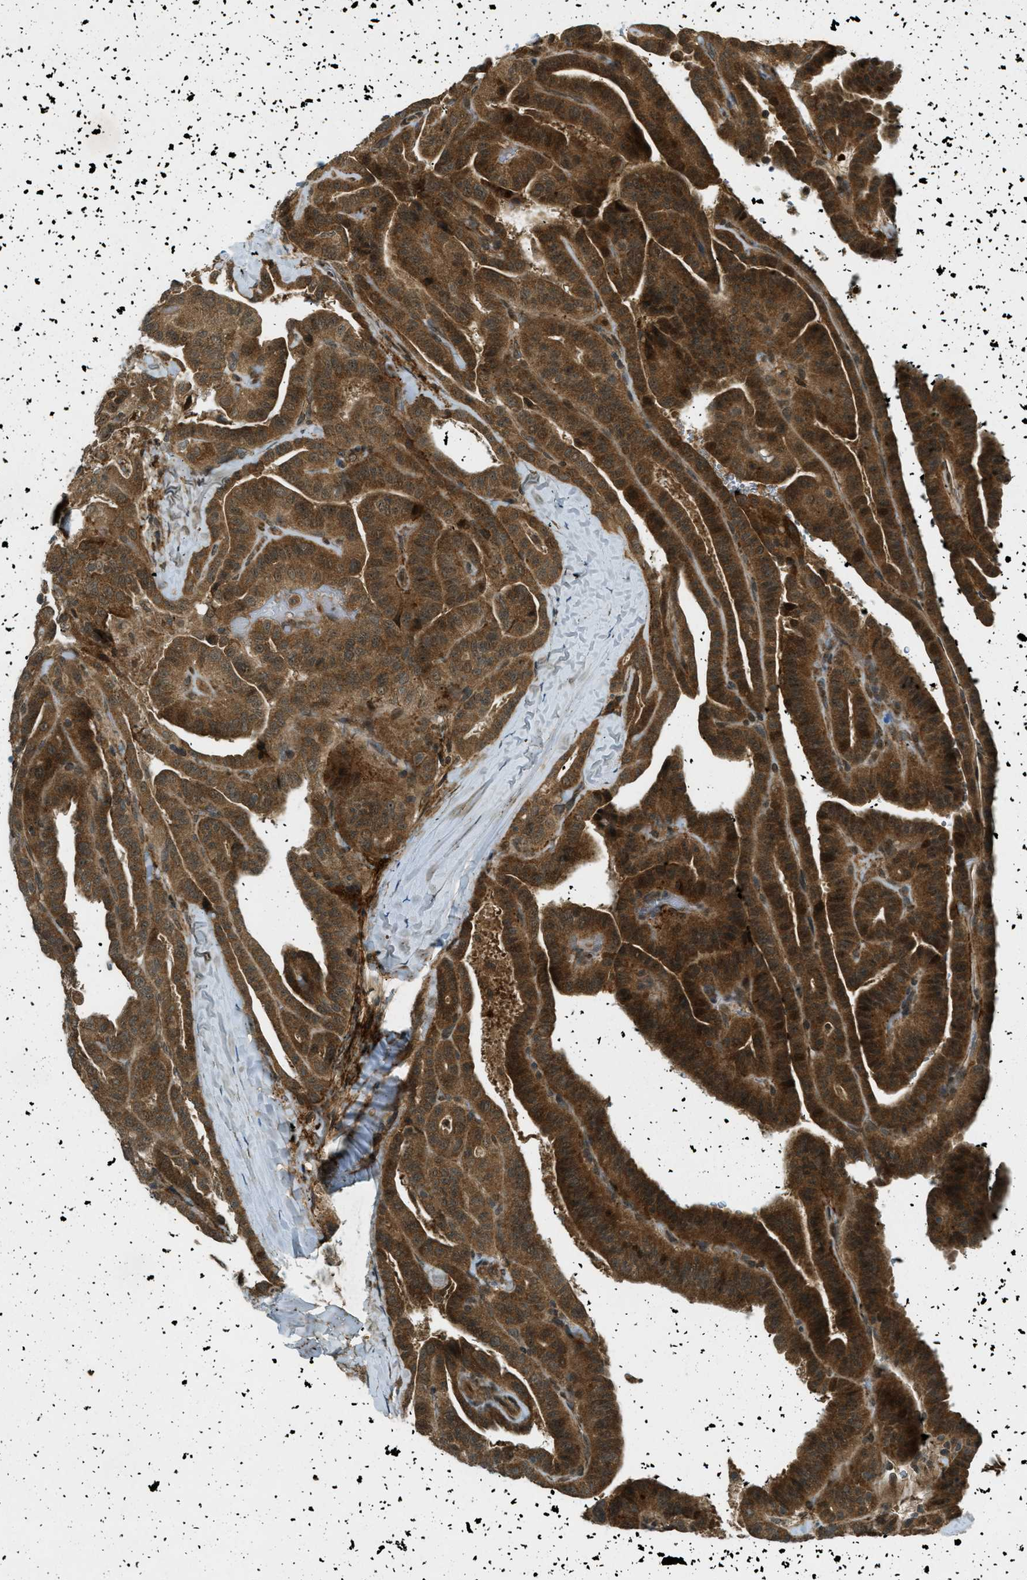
{"staining": {"intensity": "strong", "quantity": ">75%", "location": "cytoplasmic/membranous"}, "tissue": "thyroid cancer", "cell_type": "Tumor cells", "image_type": "cancer", "snomed": [{"axis": "morphology", "description": "Papillary adenocarcinoma, NOS"}, {"axis": "topography", "description": "Thyroid gland"}], "caption": "This photomicrograph reveals immunohistochemistry staining of thyroid papillary adenocarcinoma, with high strong cytoplasmic/membranous staining in about >75% of tumor cells.", "gene": "EIF2AK3", "patient": {"sex": "male", "age": 77}}